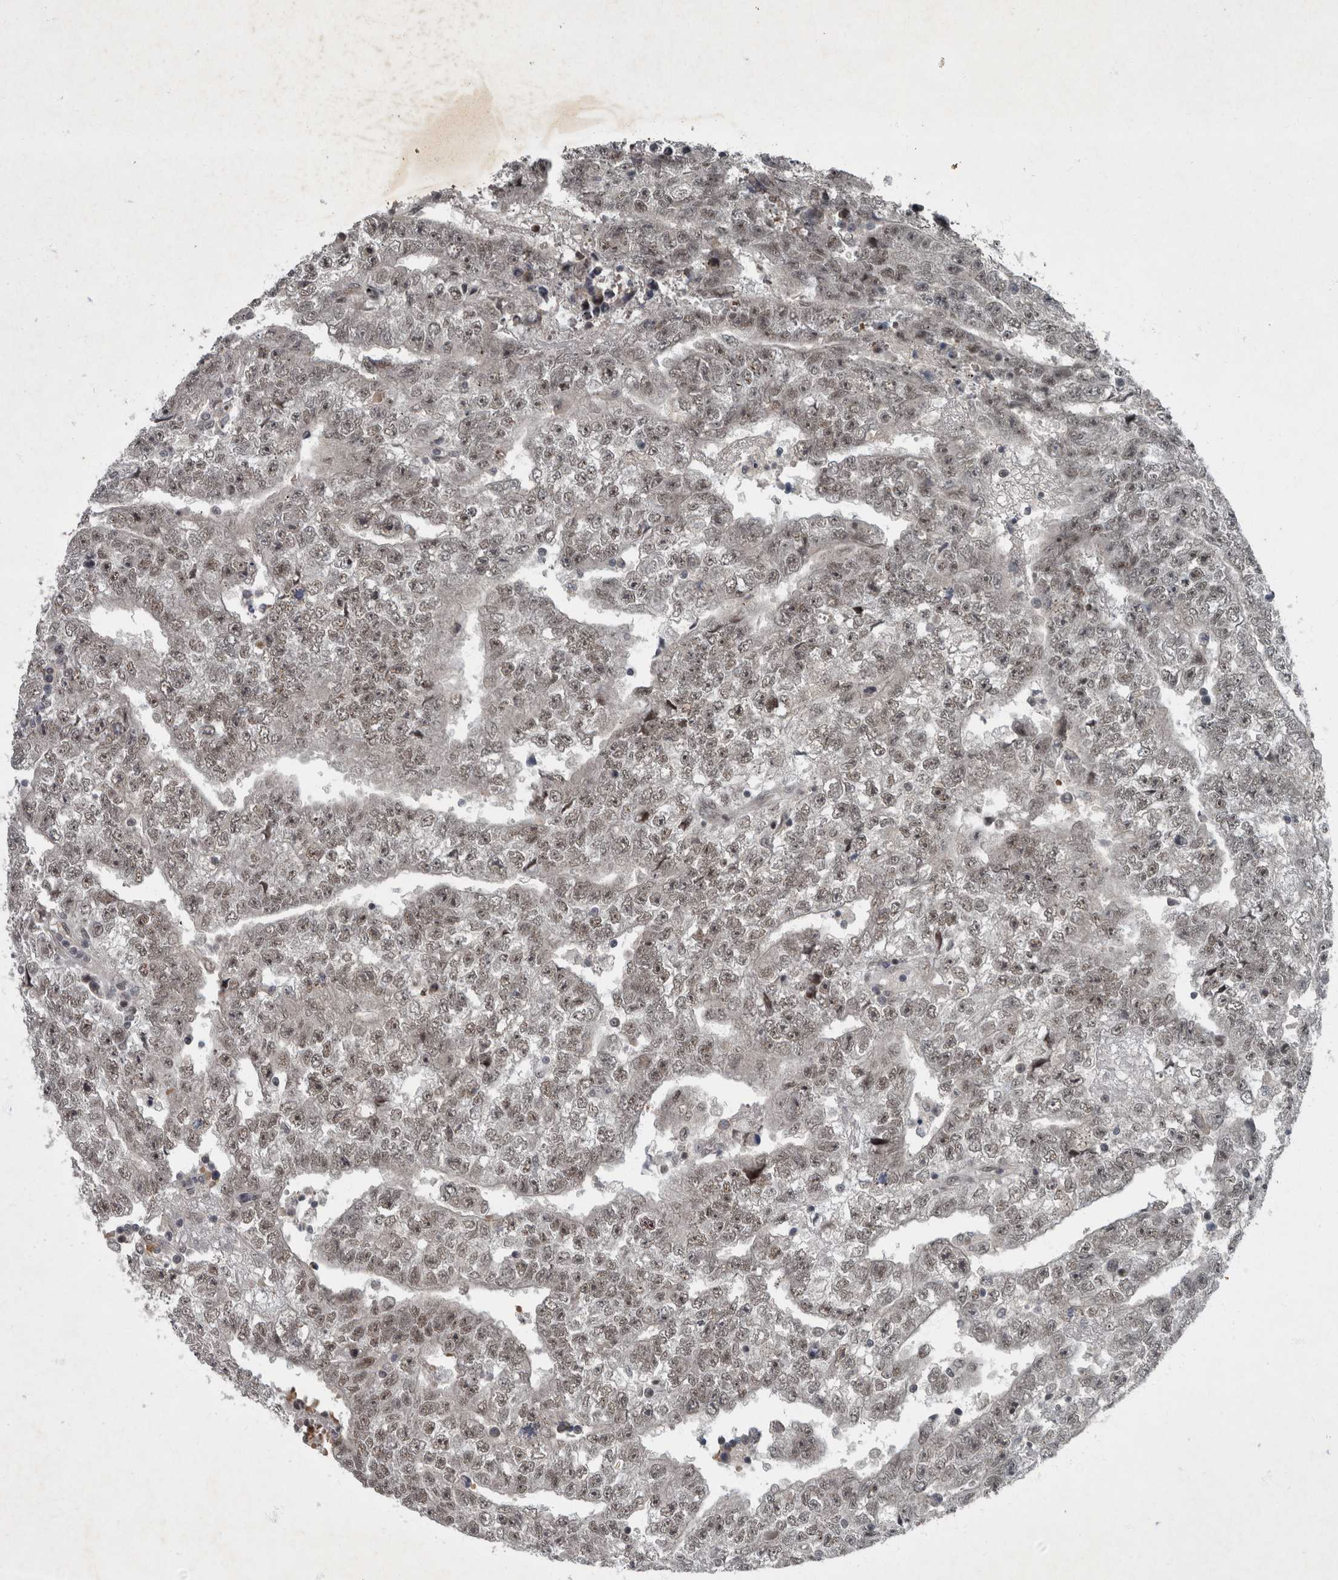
{"staining": {"intensity": "weak", "quantity": ">75%", "location": "nuclear"}, "tissue": "testis cancer", "cell_type": "Tumor cells", "image_type": "cancer", "snomed": [{"axis": "morphology", "description": "Carcinoma, Embryonal, NOS"}, {"axis": "topography", "description": "Testis"}], "caption": "Weak nuclear expression for a protein is seen in about >75% of tumor cells of embryonal carcinoma (testis) using immunohistochemistry.", "gene": "WDR33", "patient": {"sex": "male", "age": 25}}